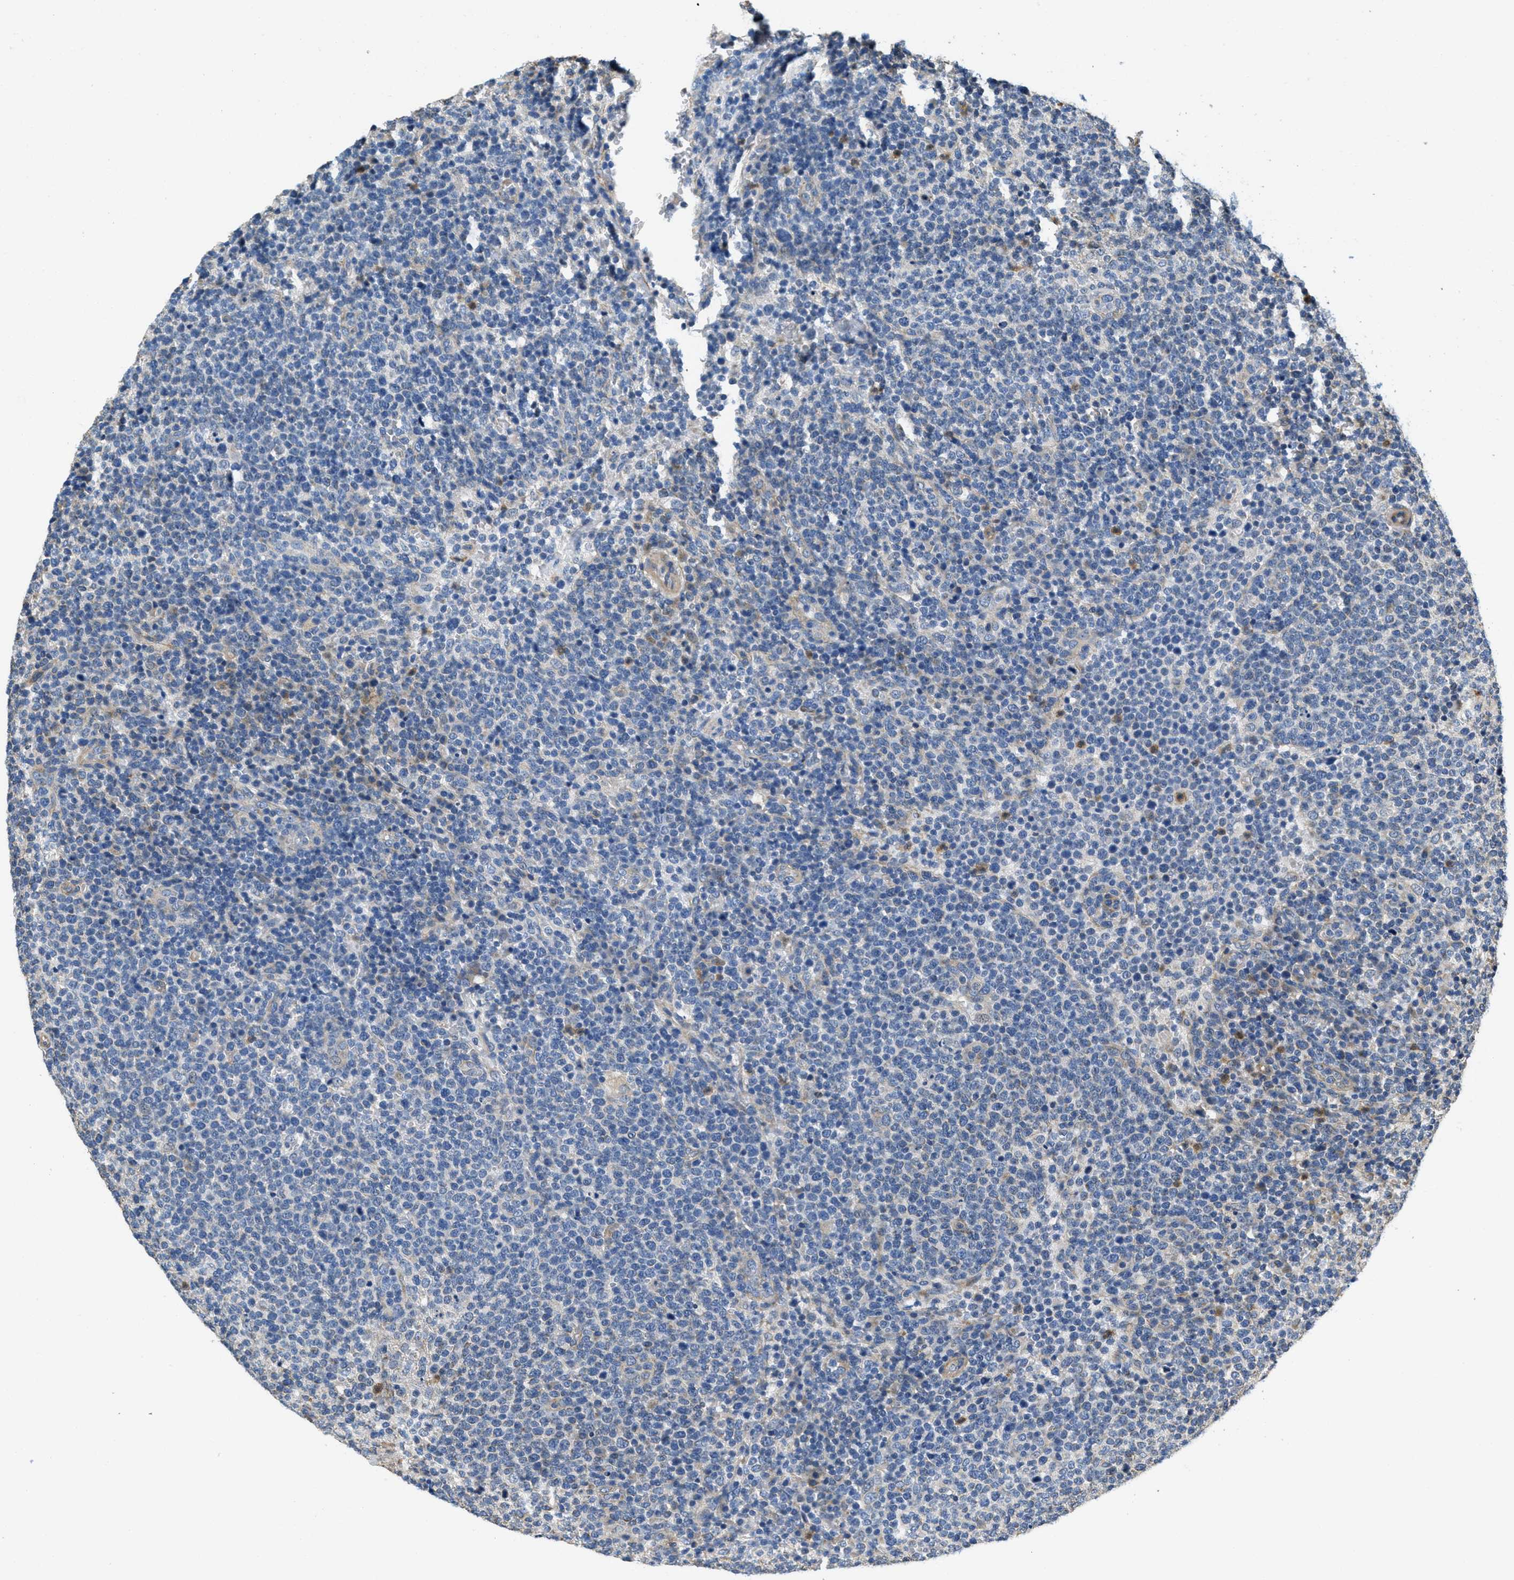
{"staining": {"intensity": "negative", "quantity": "none", "location": "none"}, "tissue": "lymphoma", "cell_type": "Tumor cells", "image_type": "cancer", "snomed": [{"axis": "morphology", "description": "Malignant lymphoma, non-Hodgkin's type, High grade"}, {"axis": "topography", "description": "Lymph node"}], "caption": "High power microscopy image of an immunohistochemistry histopathology image of malignant lymphoma, non-Hodgkin's type (high-grade), revealing no significant staining in tumor cells.", "gene": "TOMM70", "patient": {"sex": "male", "age": 61}}